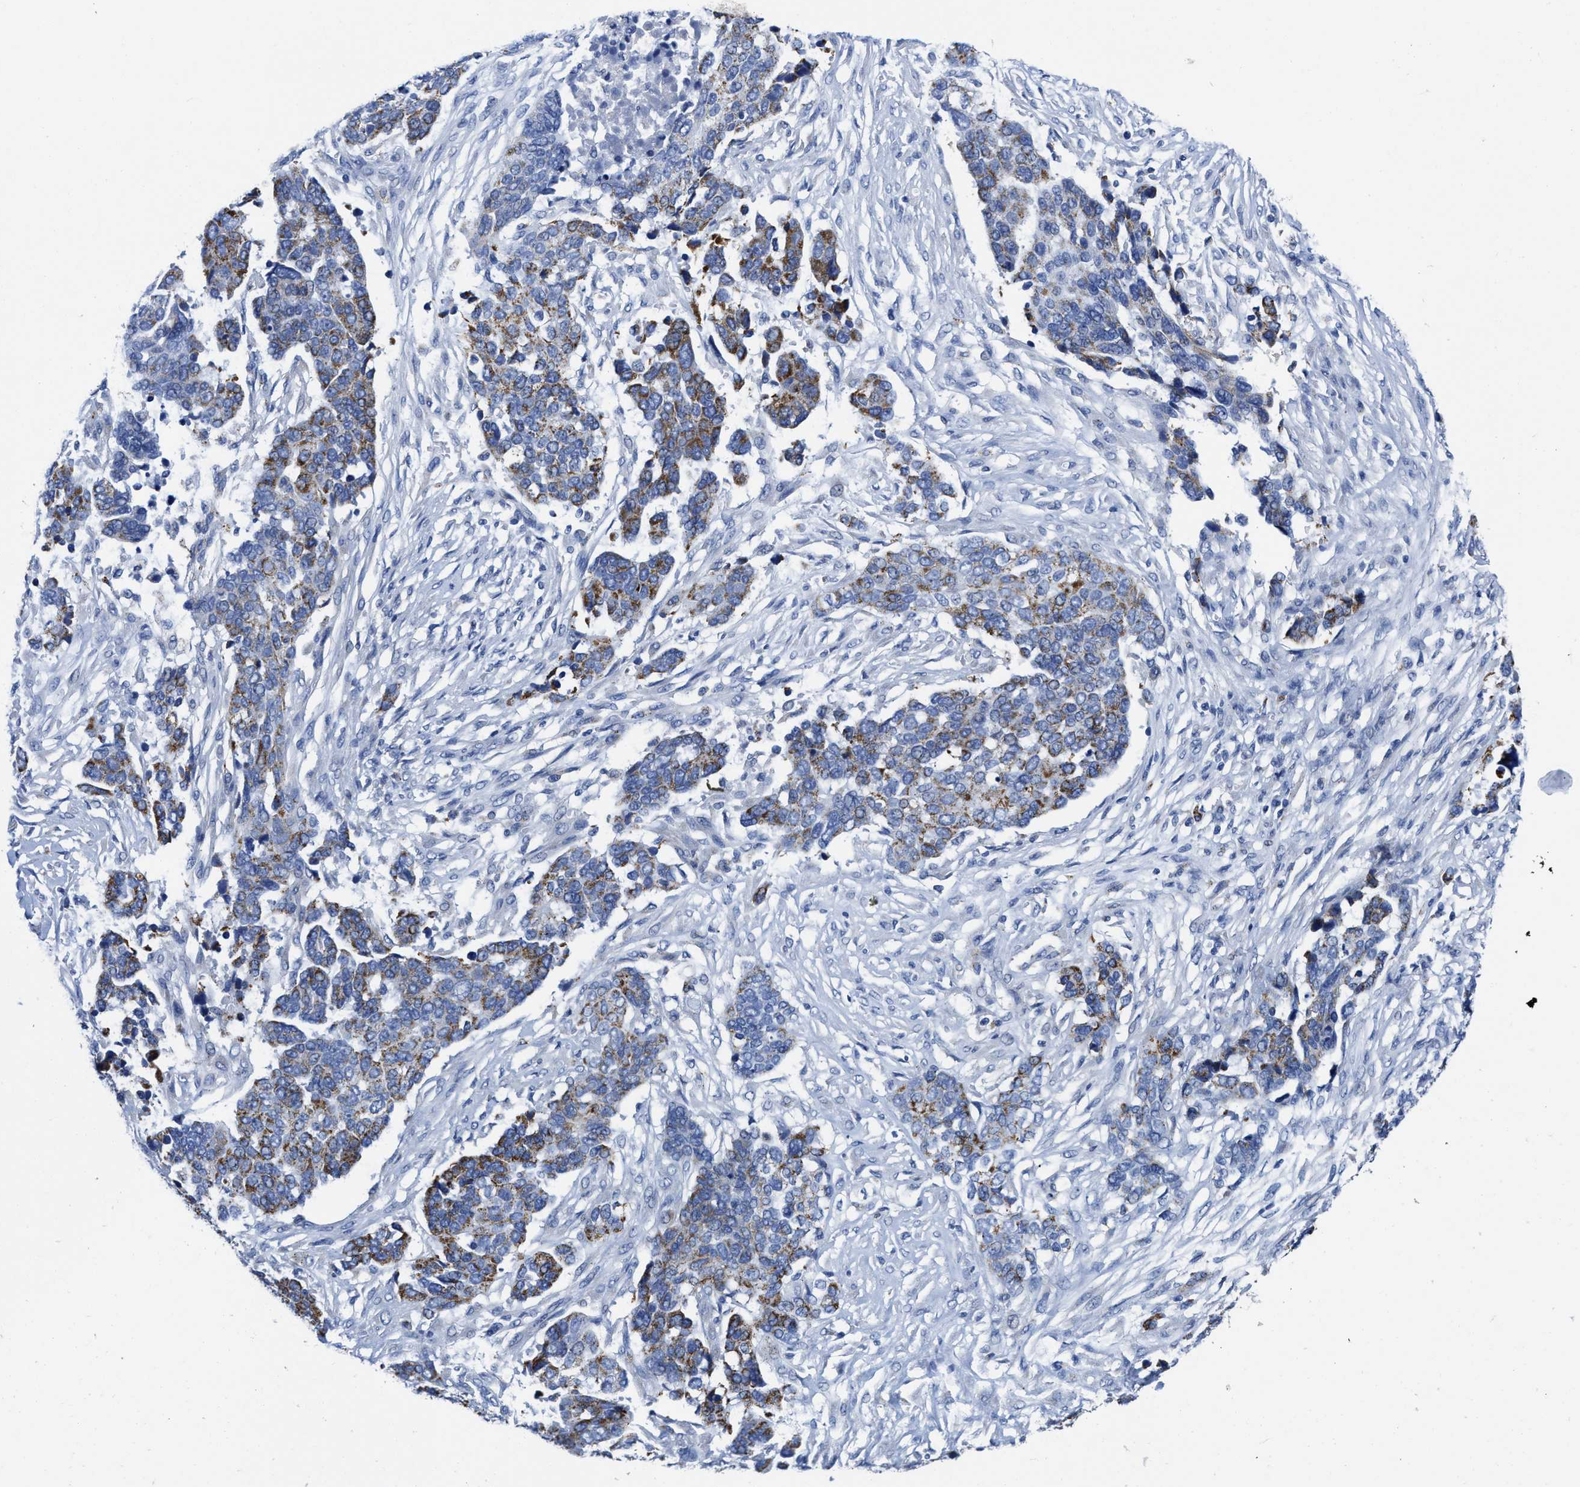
{"staining": {"intensity": "moderate", "quantity": "25%-75%", "location": "cytoplasmic/membranous"}, "tissue": "ovarian cancer", "cell_type": "Tumor cells", "image_type": "cancer", "snomed": [{"axis": "morphology", "description": "Cystadenocarcinoma, serous, NOS"}, {"axis": "topography", "description": "Ovary"}], "caption": "The histopathology image displays immunohistochemical staining of ovarian serous cystadenocarcinoma. There is moderate cytoplasmic/membranous positivity is identified in about 25%-75% of tumor cells. The staining is performed using DAB (3,3'-diaminobenzidine) brown chromogen to label protein expression. The nuclei are counter-stained blue using hematoxylin.", "gene": "TBRG4", "patient": {"sex": "female", "age": 44}}